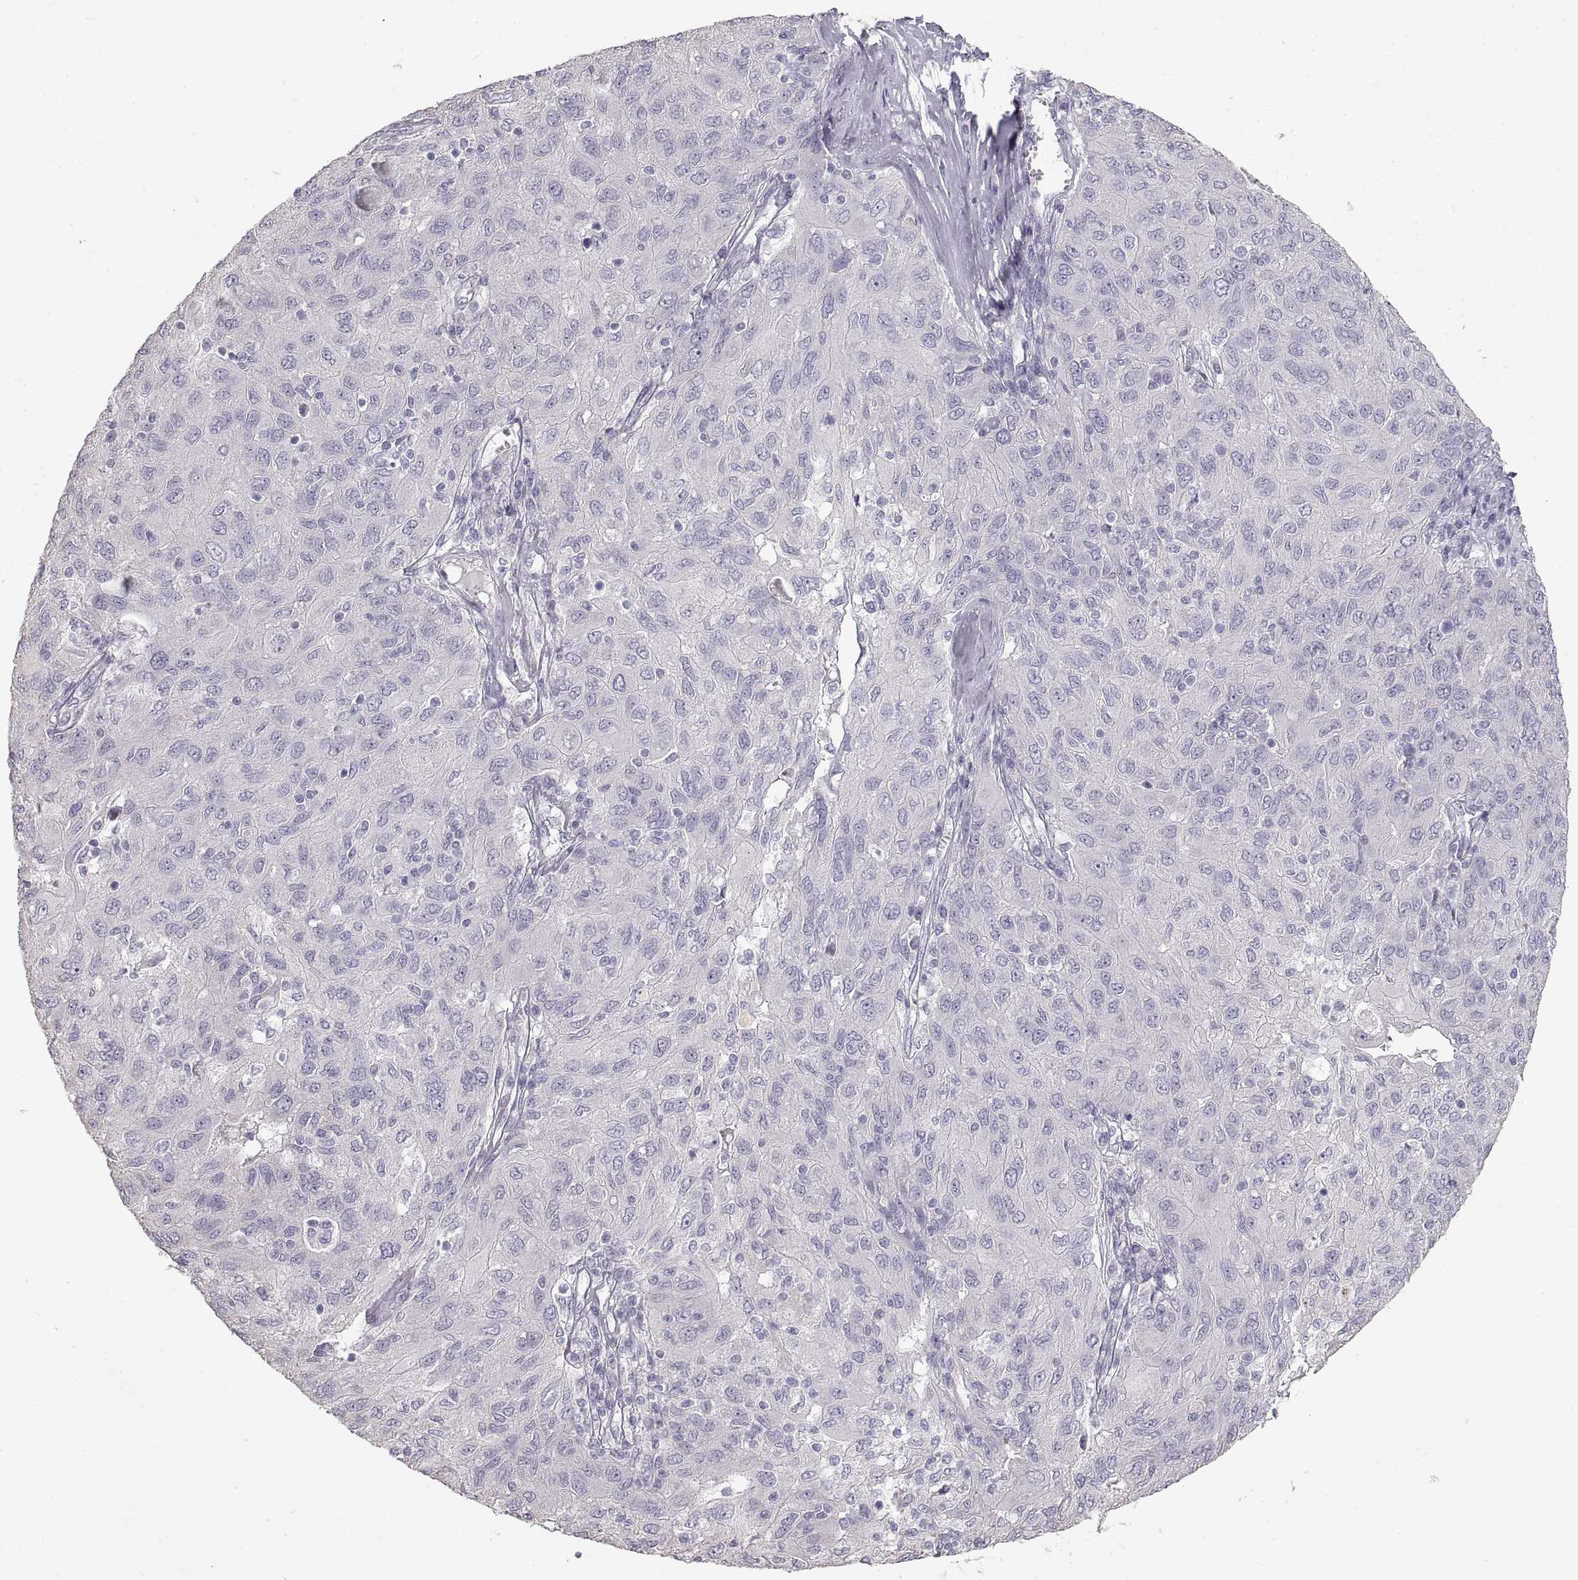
{"staining": {"intensity": "negative", "quantity": "none", "location": "none"}, "tissue": "ovarian cancer", "cell_type": "Tumor cells", "image_type": "cancer", "snomed": [{"axis": "morphology", "description": "Carcinoma, endometroid"}, {"axis": "topography", "description": "Ovary"}], "caption": "Tumor cells show no significant staining in ovarian cancer (endometroid carcinoma). The staining was performed using DAB (3,3'-diaminobenzidine) to visualize the protein expression in brown, while the nuclei were stained in blue with hematoxylin (Magnification: 20x).", "gene": "ZP3", "patient": {"sex": "female", "age": 50}}